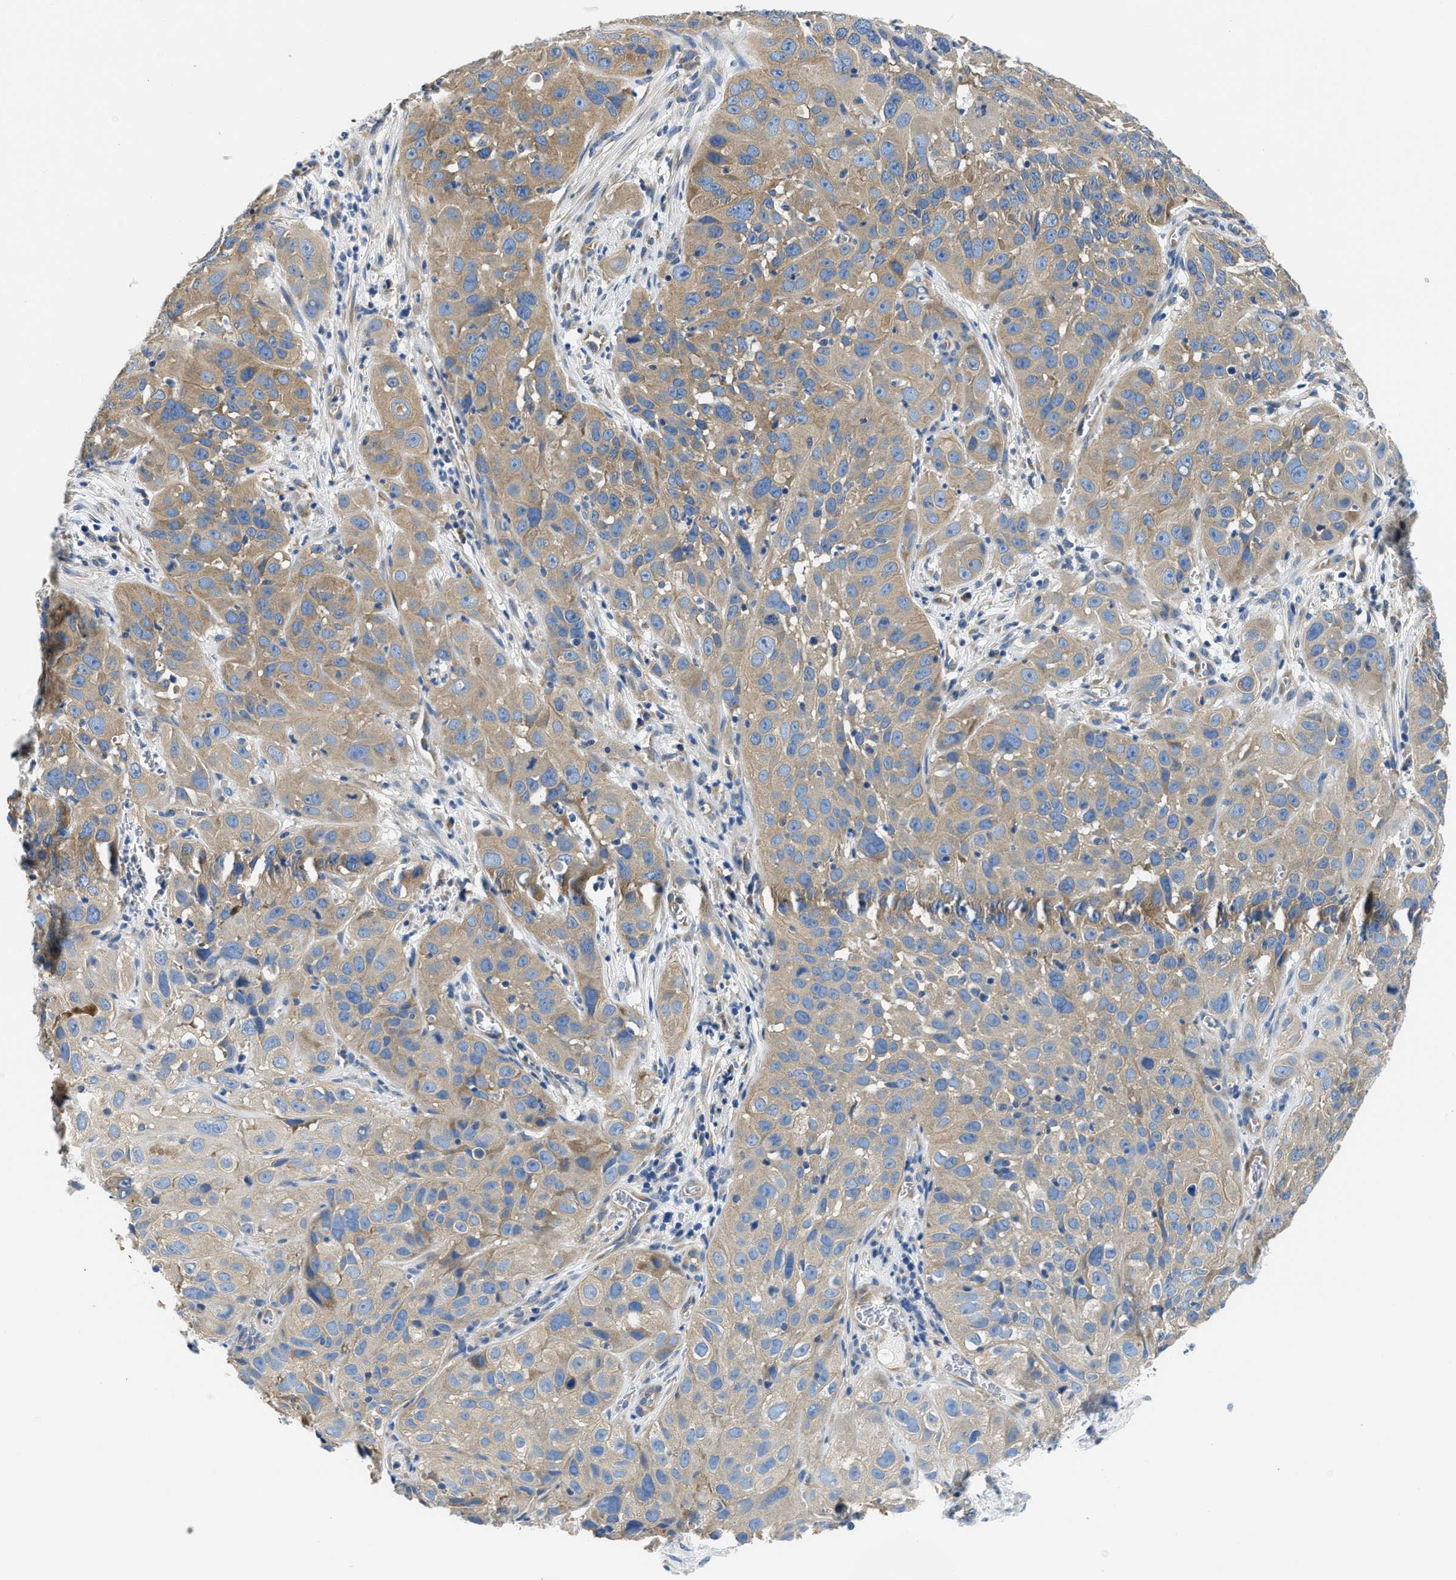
{"staining": {"intensity": "moderate", "quantity": ">75%", "location": "cytoplasmic/membranous"}, "tissue": "cervical cancer", "cell_type": "Tumor cells", "image_type": "cancer", "snomed": [{"axis": "morphology", "description": "Squamous cell carcinoma, NOS"}, {"axis": "topography", "description": "Cervix"}], "caption": "Cervical squamous cell carcinoma stained with immunohistochemistry demonstrates moderate cytoplasmic/membranous staining in about >75% of tumor cells.", "gene": "CSDE1", "patient": {"sex": "female", "age": 32}}